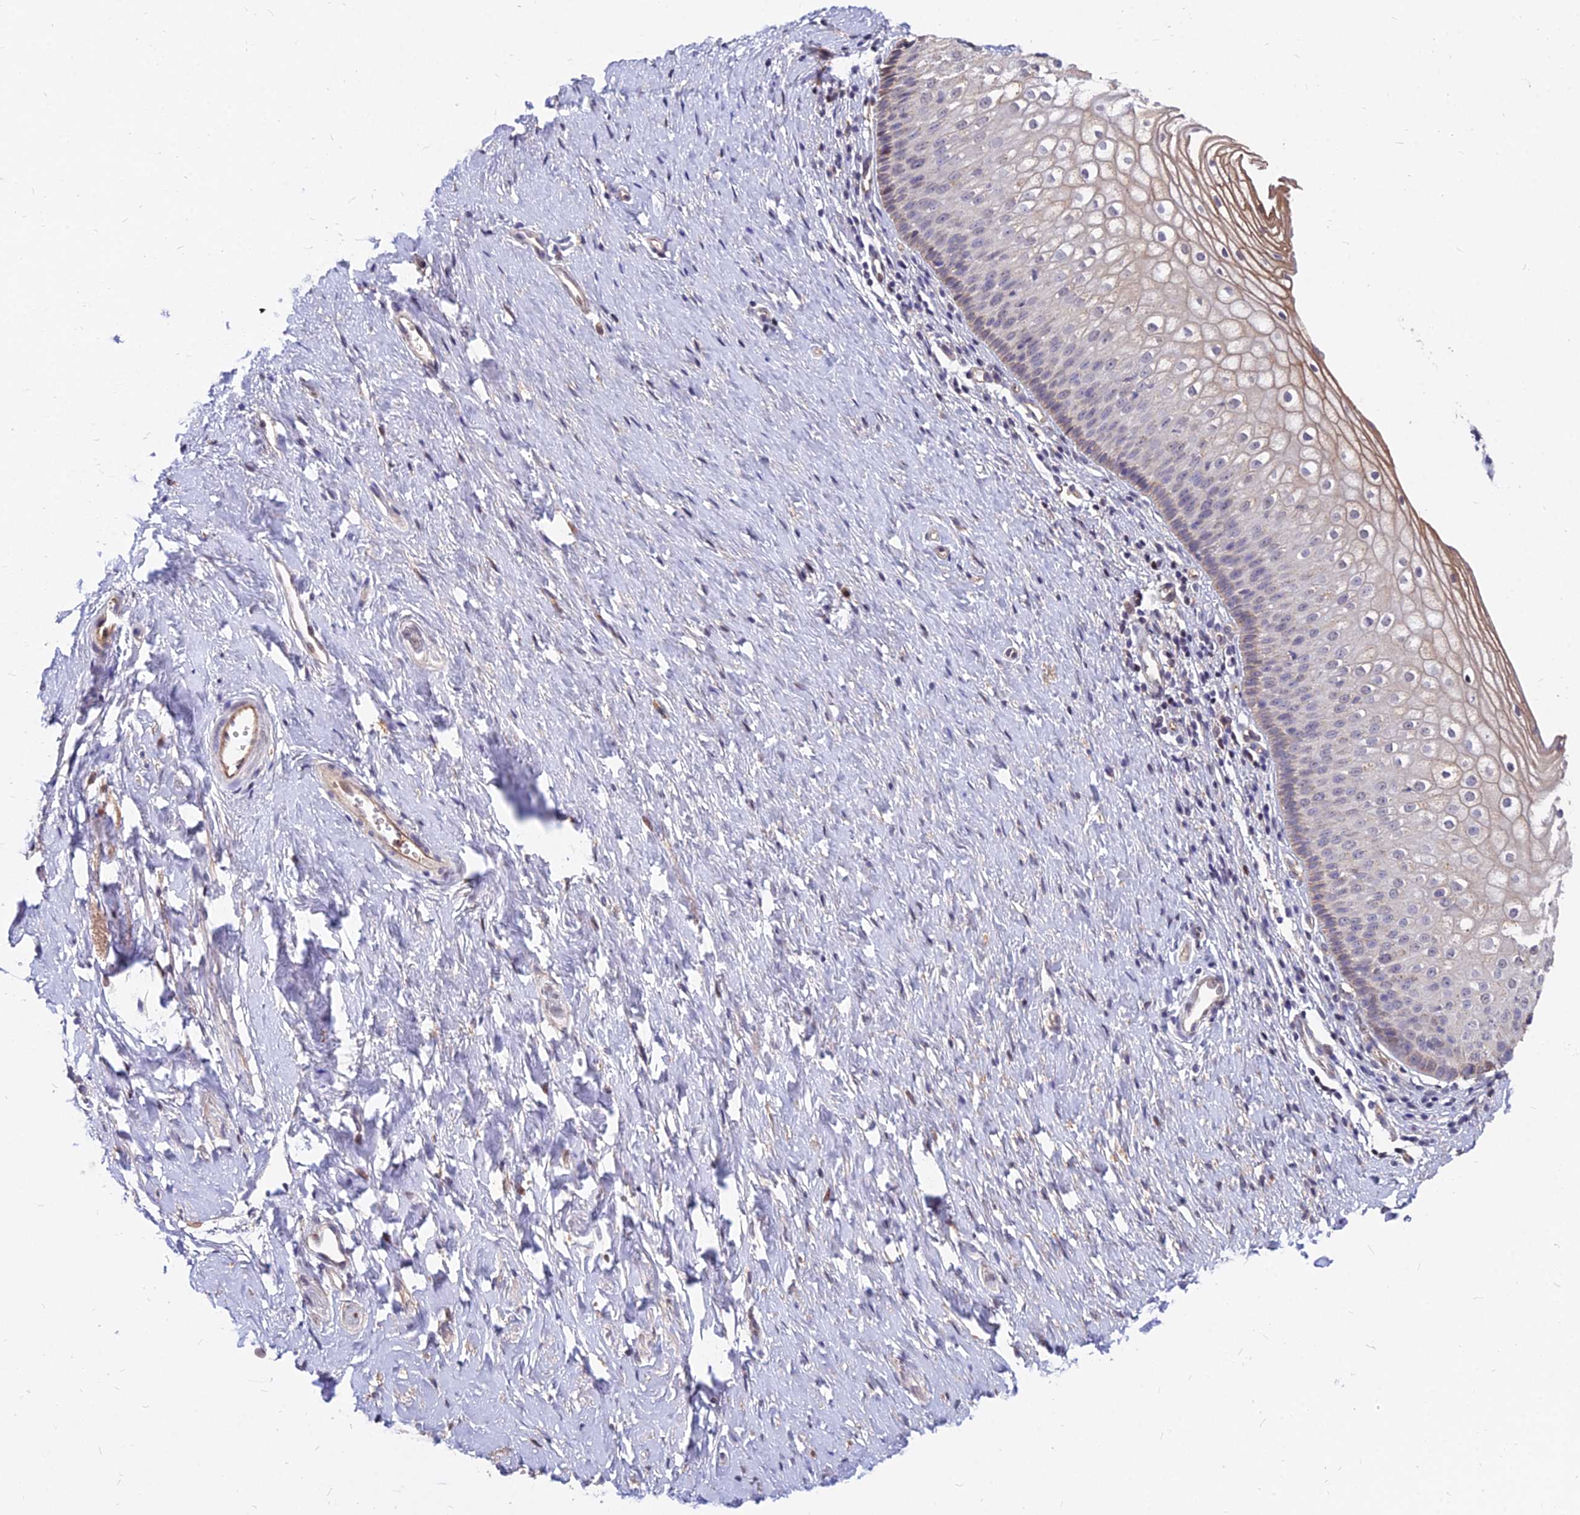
{"staining": {"intensity": "moderate", "quantity": "<25%", "location": "cytoplasmic/membranous,nuclear"}, "tissue": "vagina", "cell_type": "Squamous epithelial cells", "image_type": "normal", "snomed": [{"axis": "morphology", "description": "Normal tissue, NOS"}, {"axis": "topography", "description": "Vagina"}], "caption": "The micrograph exhibits immunohistochemical staining of benign vagina. There is moderate cytoplasmic/membranous,nuclear staining is appreciated in about <25% of squamous epithelial cells. The staining is performed using DAB (3,3'-diaminobenzidine) brown chromogen to label protein expression. The nuclei are counter-stained blue using hematoxylin.", "gene": "C11orf68", "patient": {"sex": "female", "age": 60}}